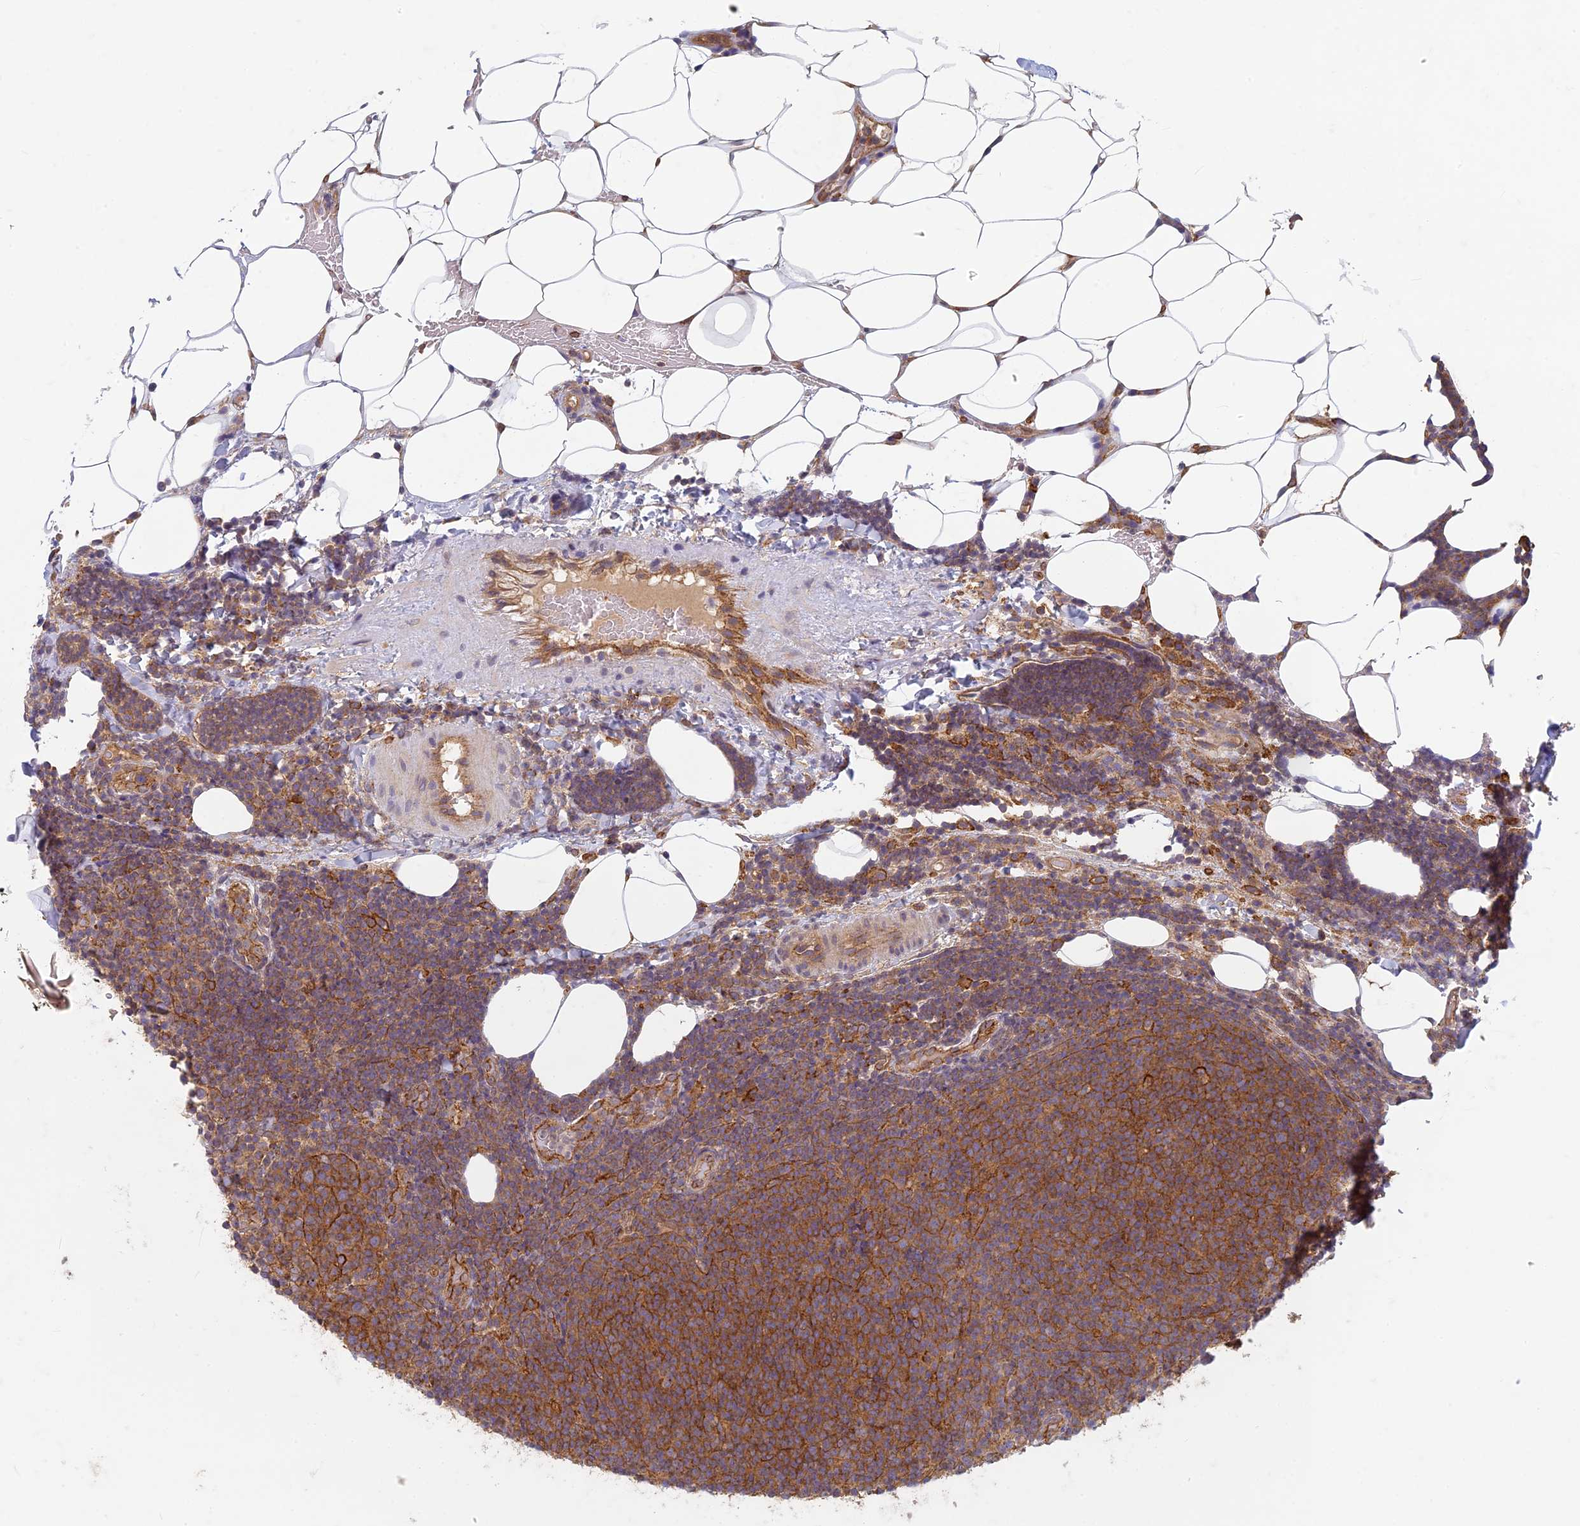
{"staining": {"intensity": "moderate", "quantity": ">75%", "location": "cytoplasmic/membranous"}, "tissue": "lymphoma", "cell_type": "Tumor cells", "image_type": "cancer", "snomed": [{"axis": "morphology", "description": "Malignant lymphoma, non-Hodgkin's type, Low grade"}, {"axis": "topography", "description": "Lymph node"}], "caption": "Lymphoma tissue shows moderate cytoplasmic/membranous expression in approximately >75% of tumor cells (Stains: DAB (3,3'-diaminobenzidine) in brown, nuclei in blue, Microscopy: brightfield microscopy at high magnification).", "gene": "TCF25", "patient": {"sex": "male", "age": 66}}